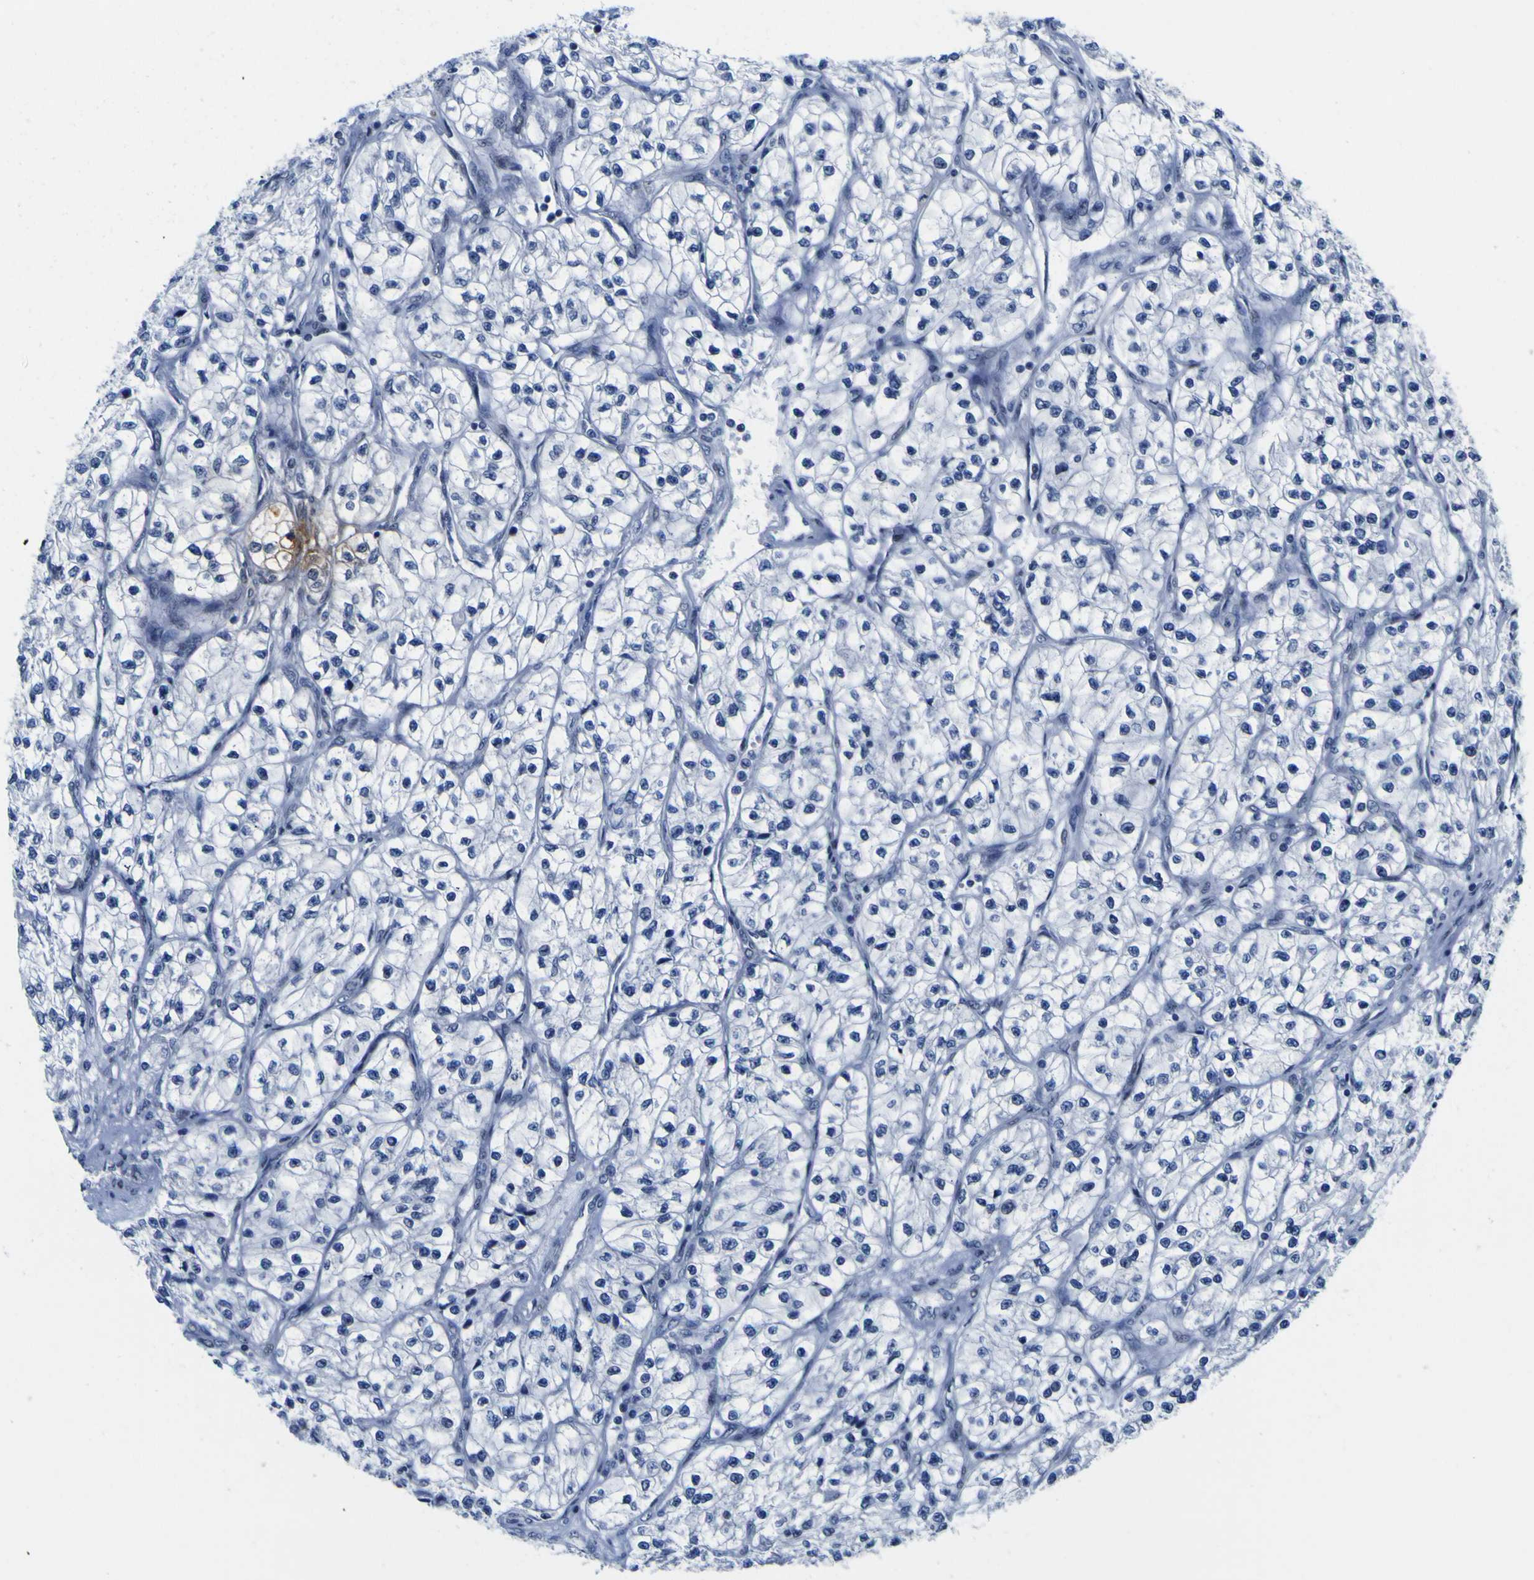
{"staining": {"intensity": "negative", "quantity": "none", "location": "none"}, "tissue": "renal cancer", "cell_type": "Tumor cells", "image_type": "cancer", "snomed": [{"axis": "morphology", "description": "Adenocarcinoma, NOS"}, {"axis": "topography", "description": "Kidney"}], "caption": "This is an IHC histopathology image of renal cancer. There is no staining in tumor cells.", "gene": "MBD3", "patient": {"sex": "female", "age": 57}}